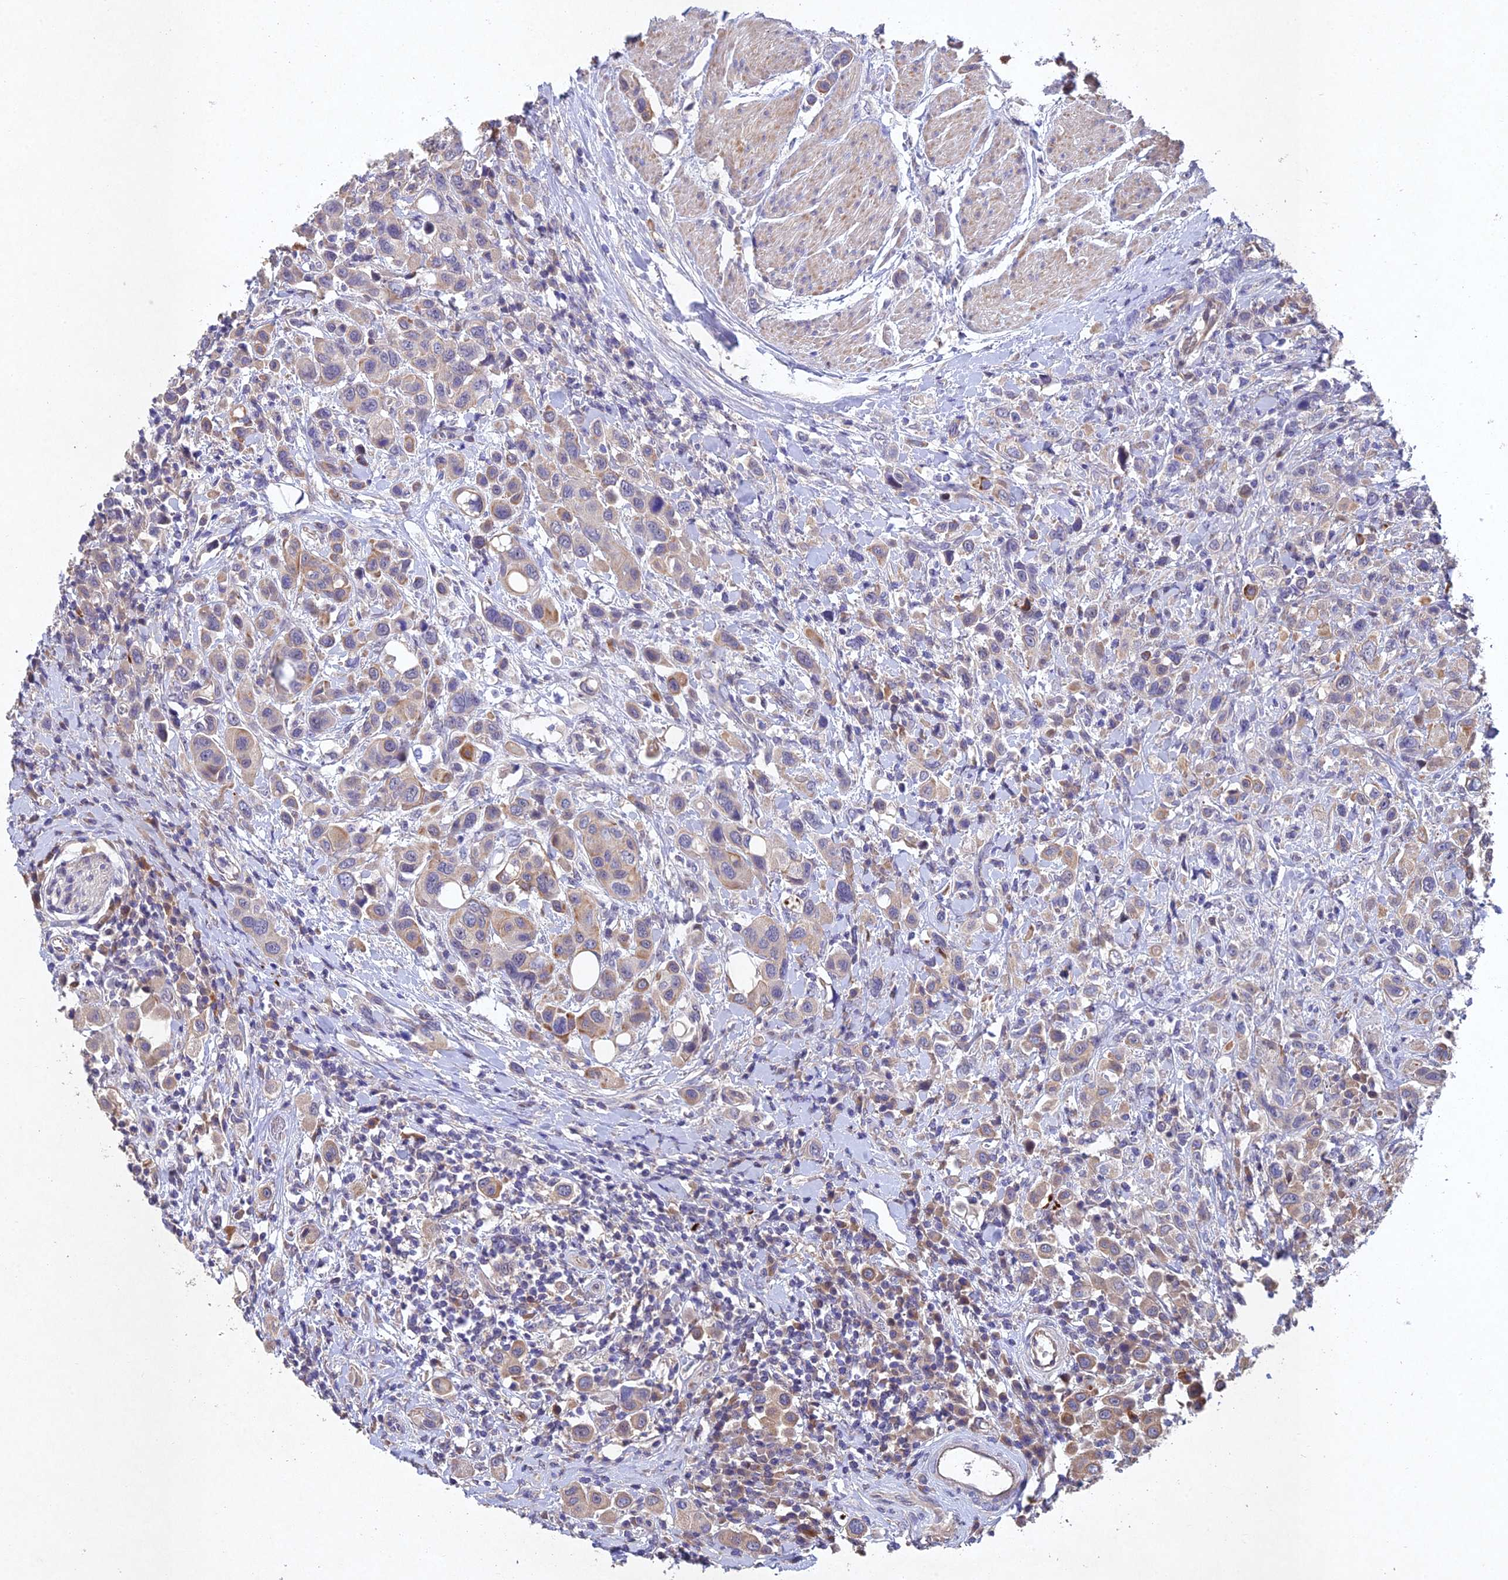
{"staining": {"intensity": "moderate", "quantity": "<25%", "location": "cytoplasmic/membranous"}, "tissue": "urothelial cancer", "cell_type": "Tumor cells", "image_type": "cancer", "snomed": [{"axis": "morphology", "description": "Urothelial carcinoma, High grade"}, {"axis": "topography", "description": "Urinary bladder"}], "caption": "Immunohistochemistry of human urothelial carcinoma (high-grade) shows low levels of moderate cytoplasmic/membranous positivity in approximately <25% of tumor cells. (DAB (3,3'-diaminobenzidine) = brown stain, brightfield microscopy at high magnification).", "gene": "NSMCE1", "patient": {"sex": "male", "age": 50}}